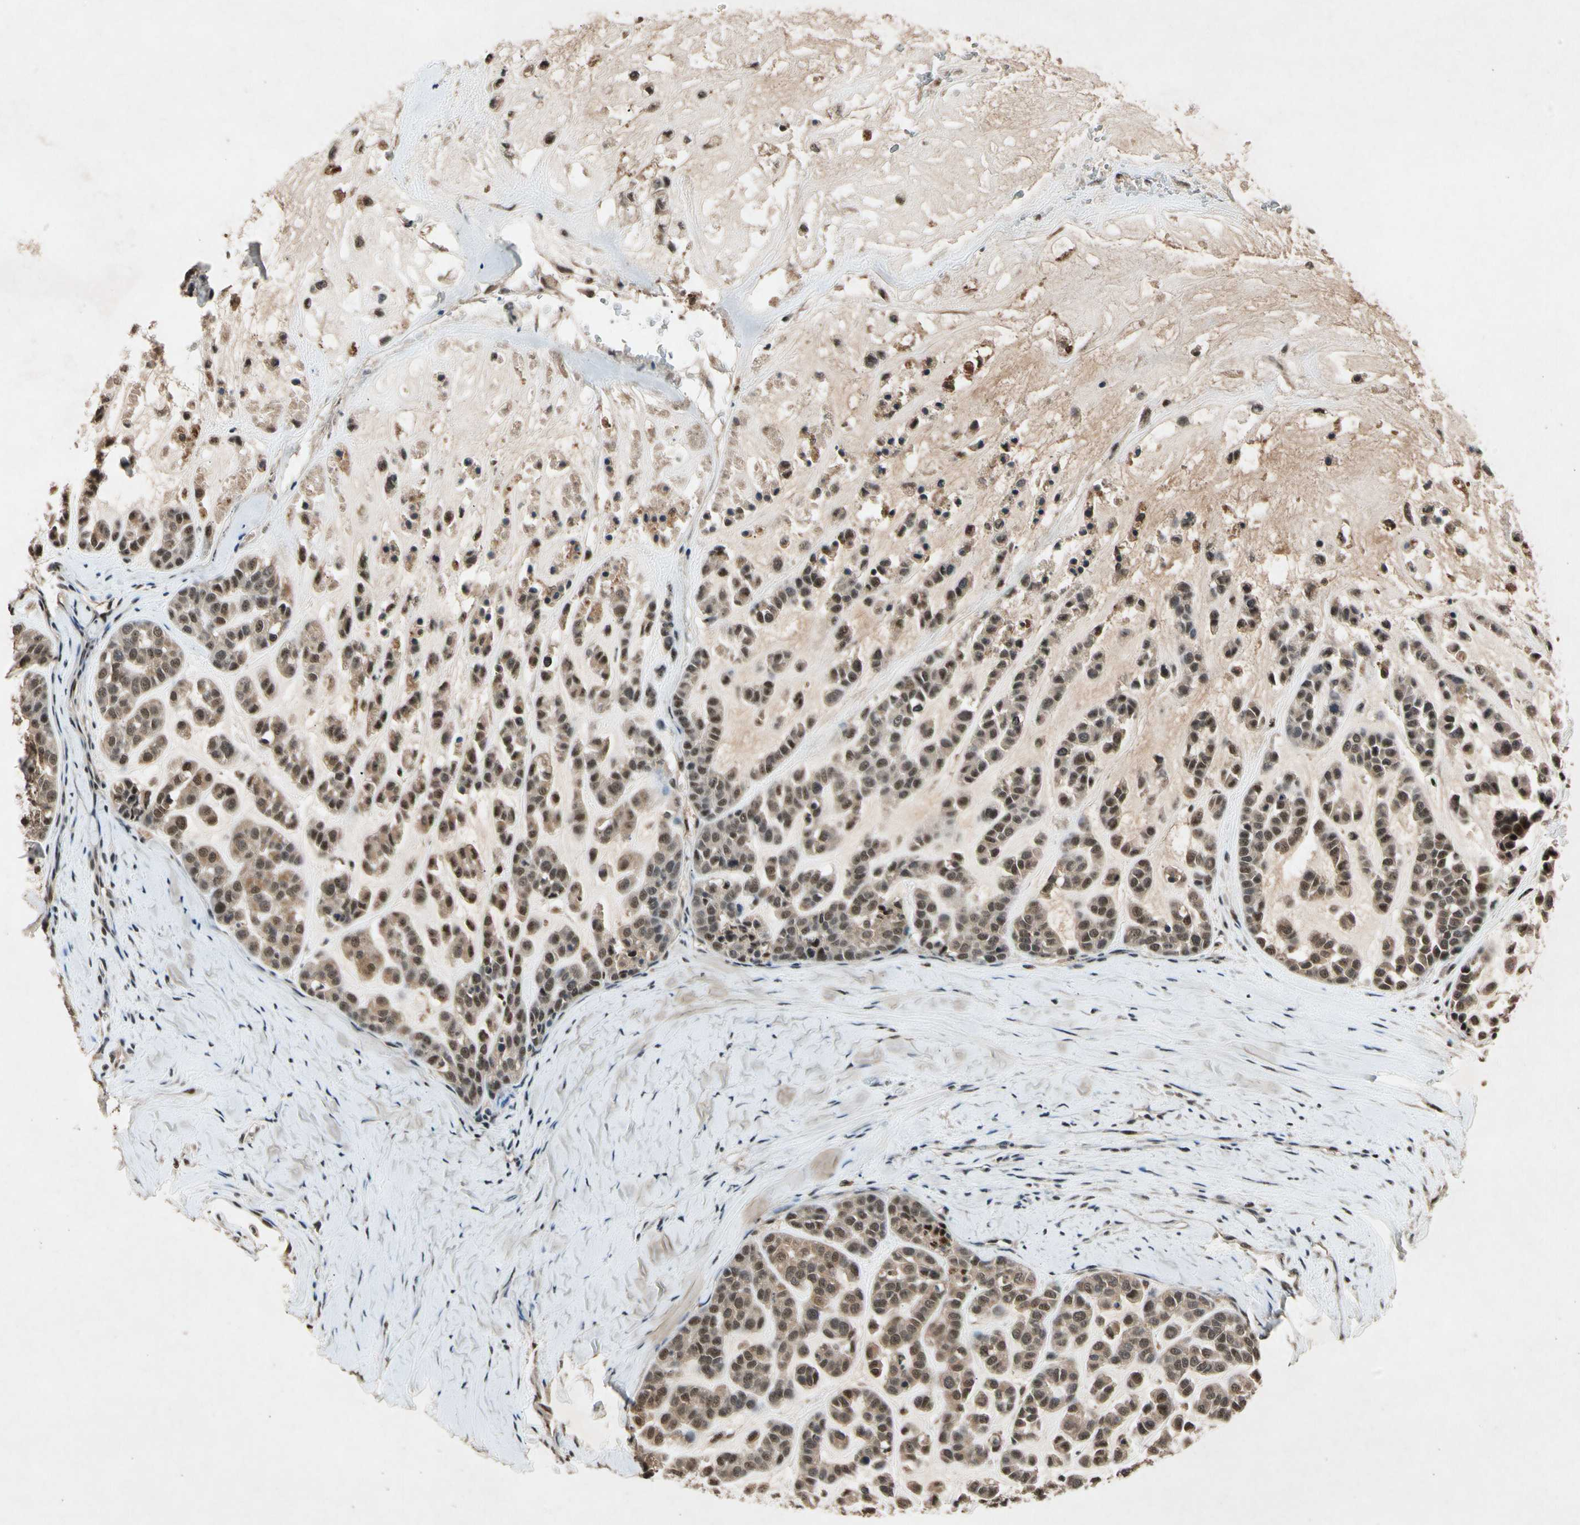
{"staining": {"intensity": "moderate", "quantity": ">75%", "location": "cytoplasmic/membranous,nuclear"}, "tissue": "head and neck cancer", "cell_type": "Tumor cells", "image_type": "cancer", "snomed": [{"axis": "morphology", "description": "Adenocarcinoma, NOS"}, {"axis": "morphology", "description": "Adenoma, NOS"}, {"axis": "topography", "description": "Head-Neck"}], "caption": "Immunohistochemical staining of human adenoma (head and neck) displays moderate cytoplasmic/membranous and nuclear protein expression in about >75% of tumor cells.", "gene": "PML", "patient": {"sex": "female", "age": 55}}